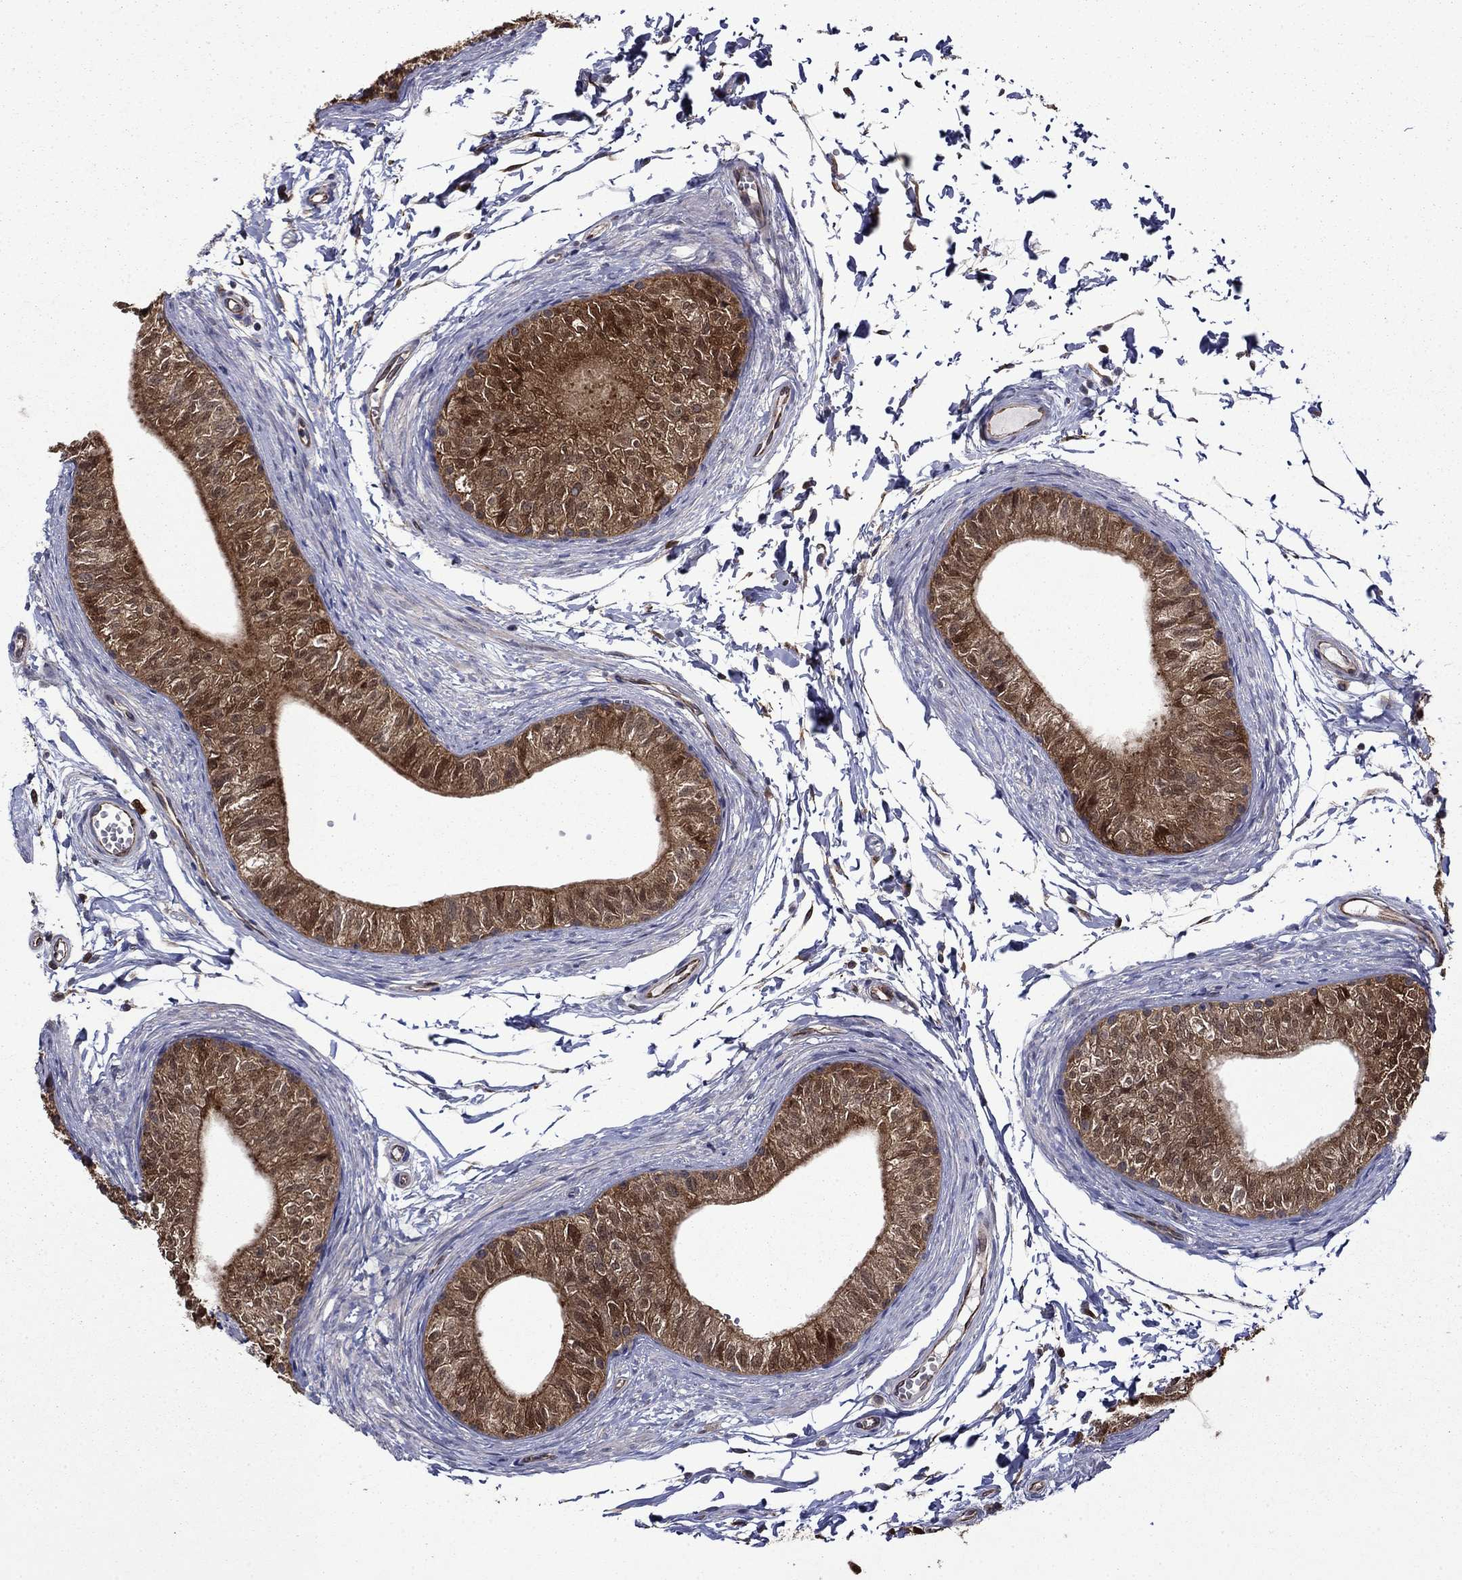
{"staining": {"intensity": "strong", "quantity": ">75%", "location": "cytoplasmic/membranous"}, "tissue": "epididymis", "cell_type": "Glandular cells", "image_type": "normal", "snomed": [{"axis": "morphology", "description": "Normal tissue, NOS"}, {"axis": "topography", "description": "Epididymis"}], "caption": "The photomicrograph shows immunohistochemical staining of unremarkable epididymis. There is strong cytoplasmic/membranous staining is identified in about >75% of glandular cells.", "gene": "TPMT", "patient": {"sex": "male", "age": 22}}